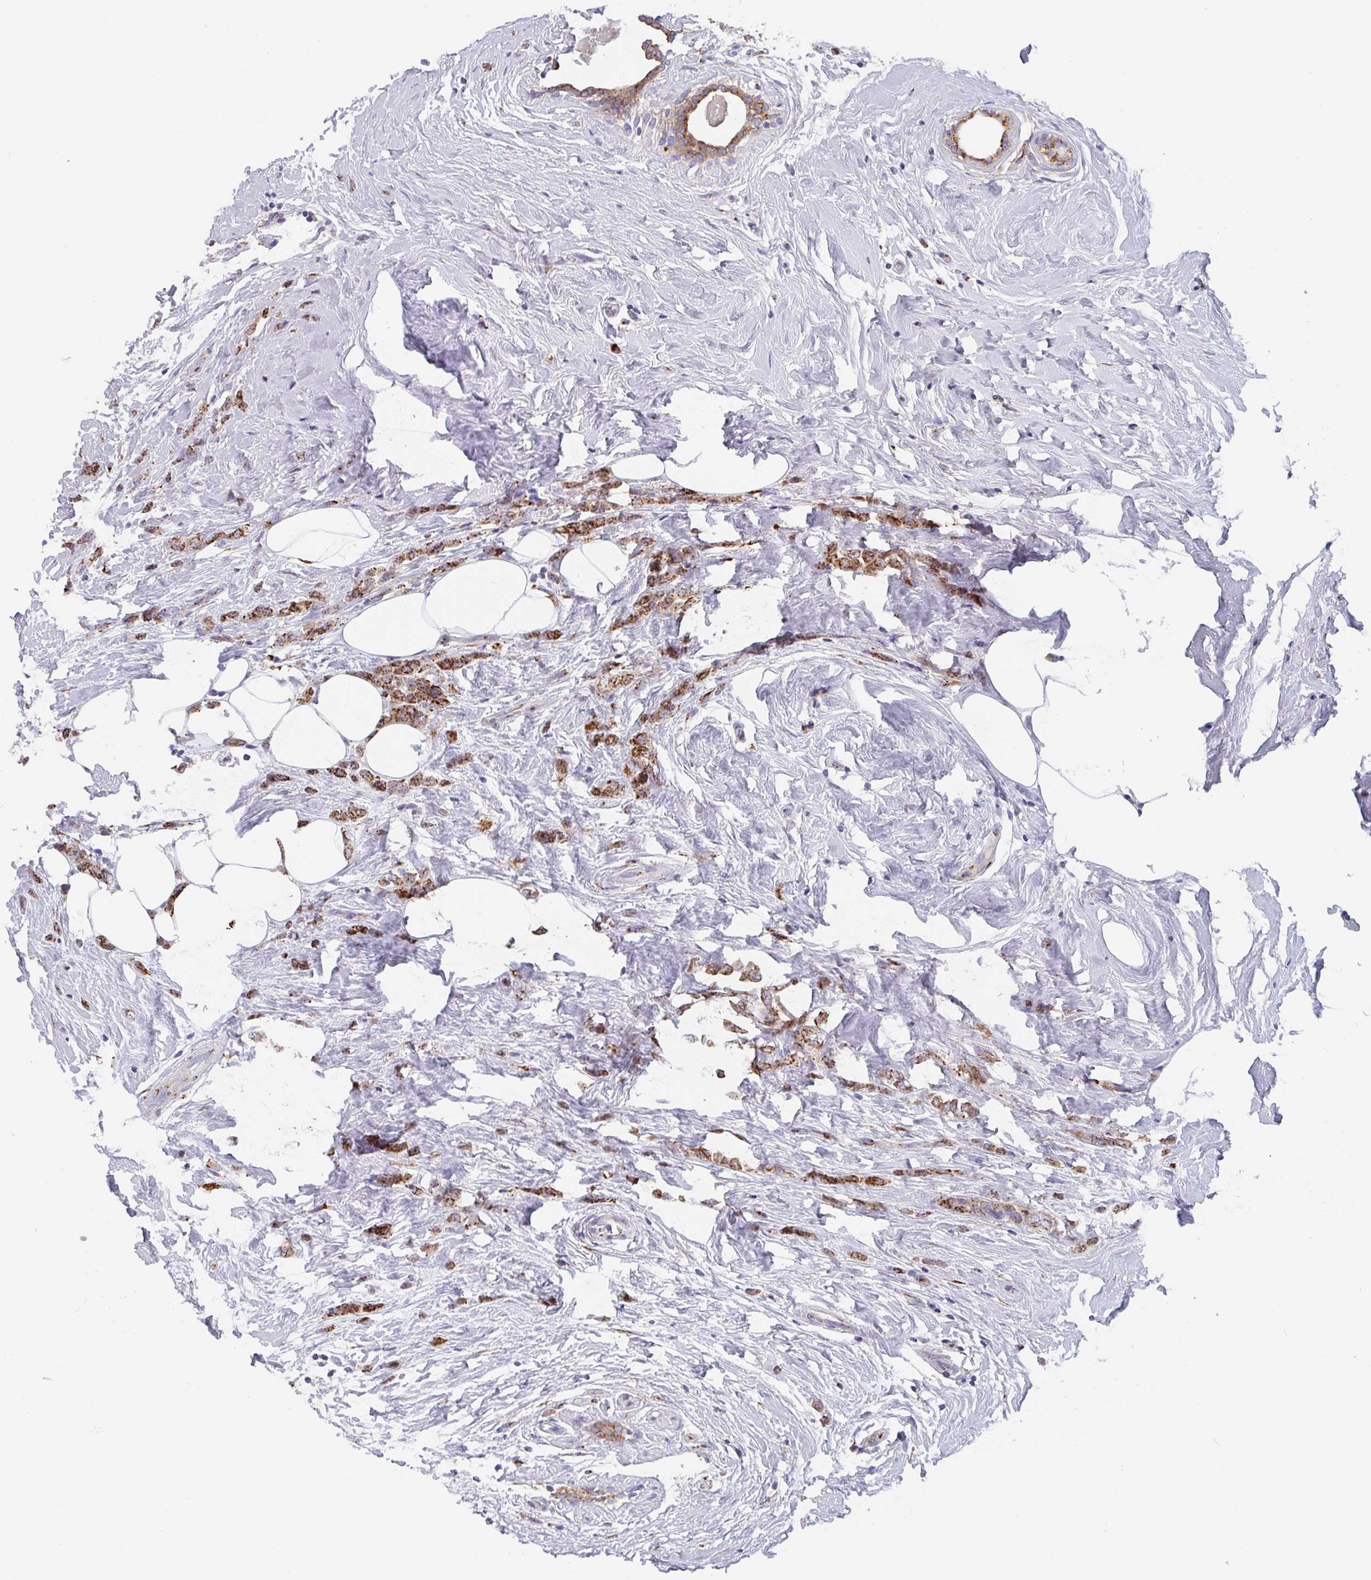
{"staining": {"intensity": "strong", "quantity": ">75%", "location": "cytoplasmic/membranous"}, "tissue": "breast cancer", "cell_type": "Tumor cells", "image_type": "cancer", "snomed": [{"axis": "morphology", "description": "Duct carcinoma"}, {"axis": "topography", "description": "Breast"}], "caption": "This is an image of immunohistochemistry (IHC) staining of breast cancer (infiltrating ductal carcinoma), which shows strong expression in the cytoplasmic/membranous of tumor cells.", "gene": "PROSER3", "patient": {"sex": "female", "age": 80}}